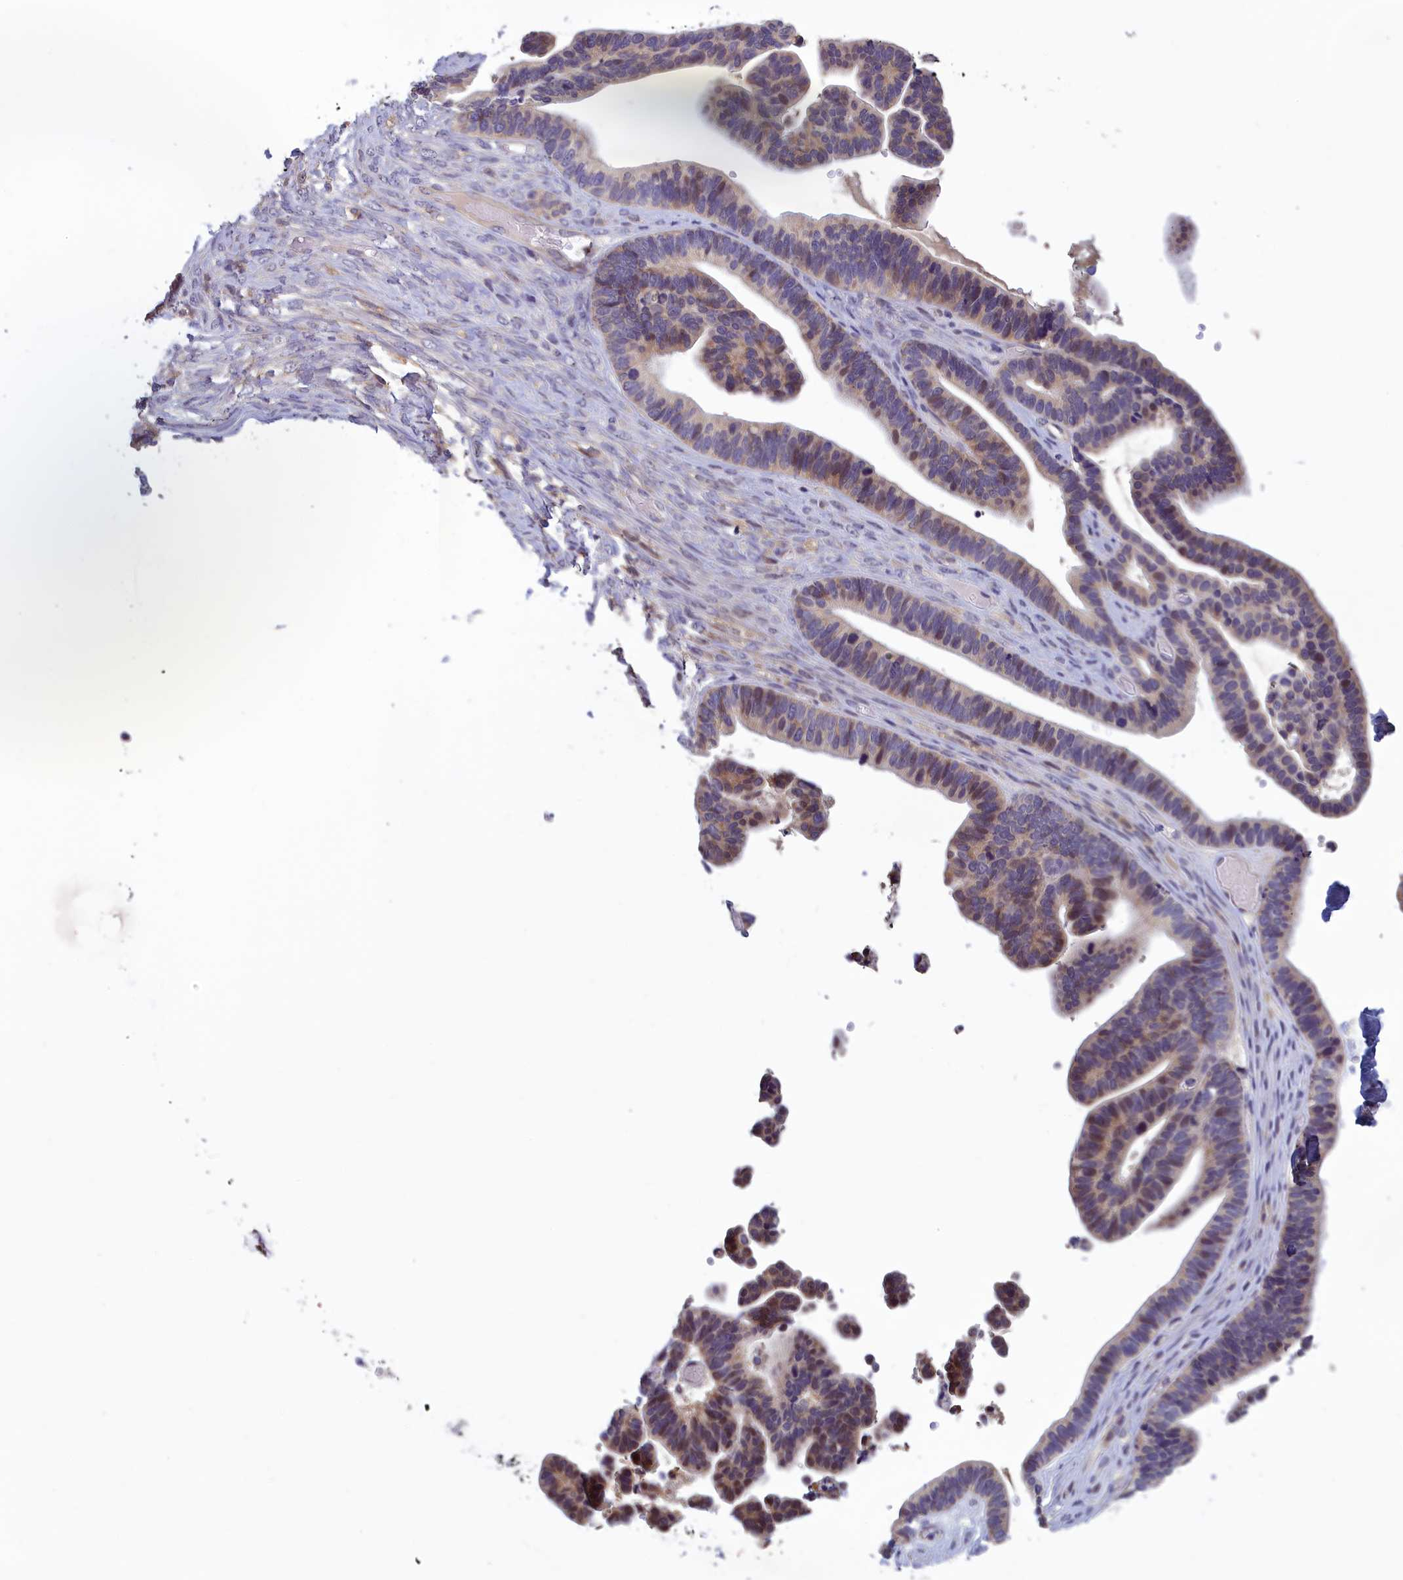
{"staining": {"intensity": "moderate", "quantity": "<25%", "location": "nuclear"}, "tissue": "ovarian cancer", "cell_type": "Tumor cells", "image_type": "cancer", "snomed": [{"axis": "morphology", "description": "Cystadenocarcinoma, serous, NOS"}, {"axis": "topography", "description": "Ovary"}], "caption": "Serous cystadenocarcinoma (ovarian) stained for a protein reveals moderate nuclear positivity in tumor cells. (DAB IHC, brown staining for protein, blue staining for nuclei).", "gene": "HECA", "patient": {"sex": "female", "age": 56}}